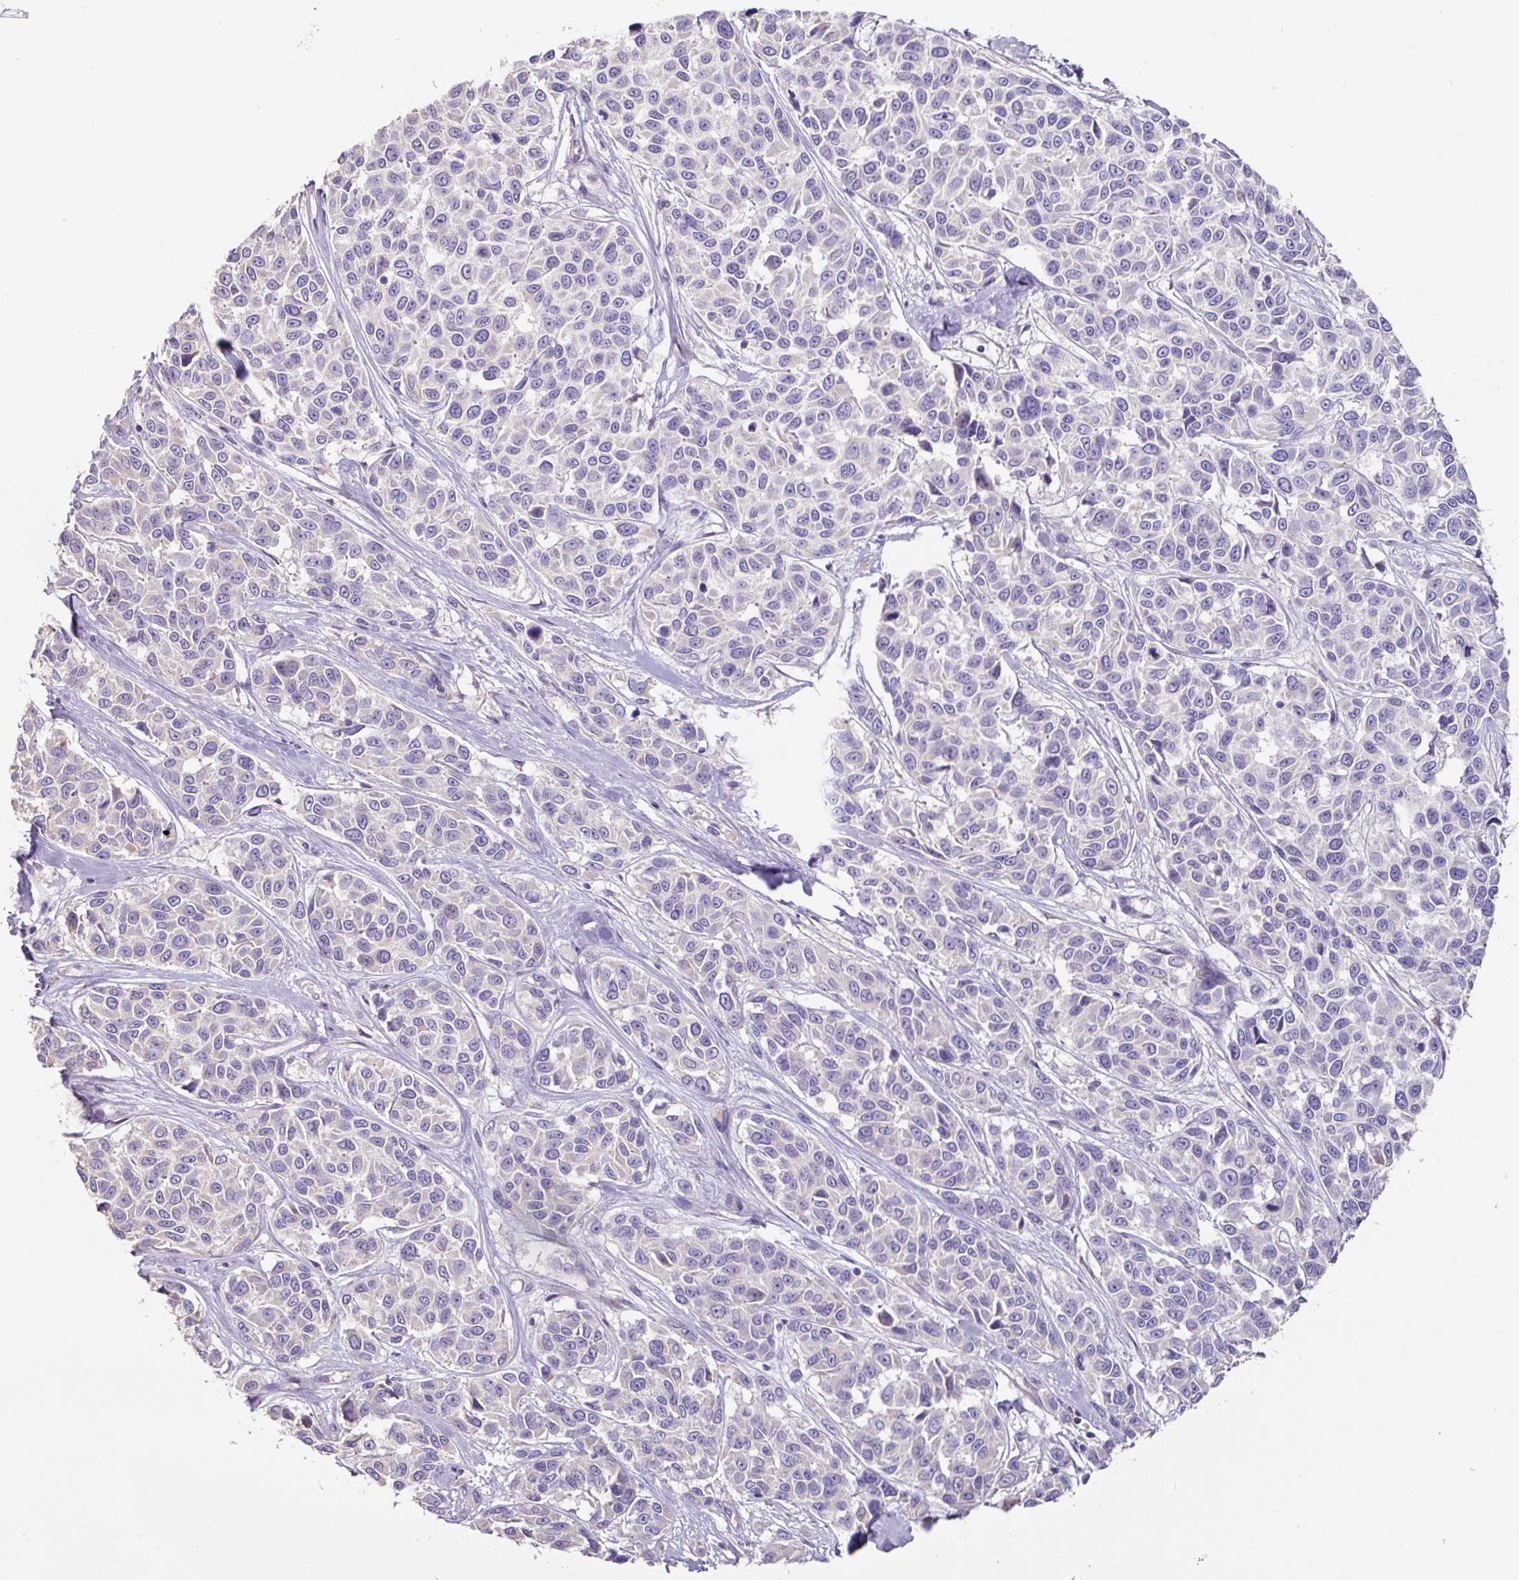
{"staining": {"intensity": "negative", "quantity": "none", "location": "none"}, "tissue": "melanoma", "cell_type": "Tumor cells", "image_type": "cancer", "snomed": [{"axis": "morphology", "description": "Malignant melanoma, NOS"}, {"axis": "topography", "description": "Skin"}], "caption": "The immunohistochemistry (IHC) photomicrograph has no significant expression in tumor cells of melanoma tissue.", "gene": "MRRF", "patient": {"sex": "female", "age": 66}}